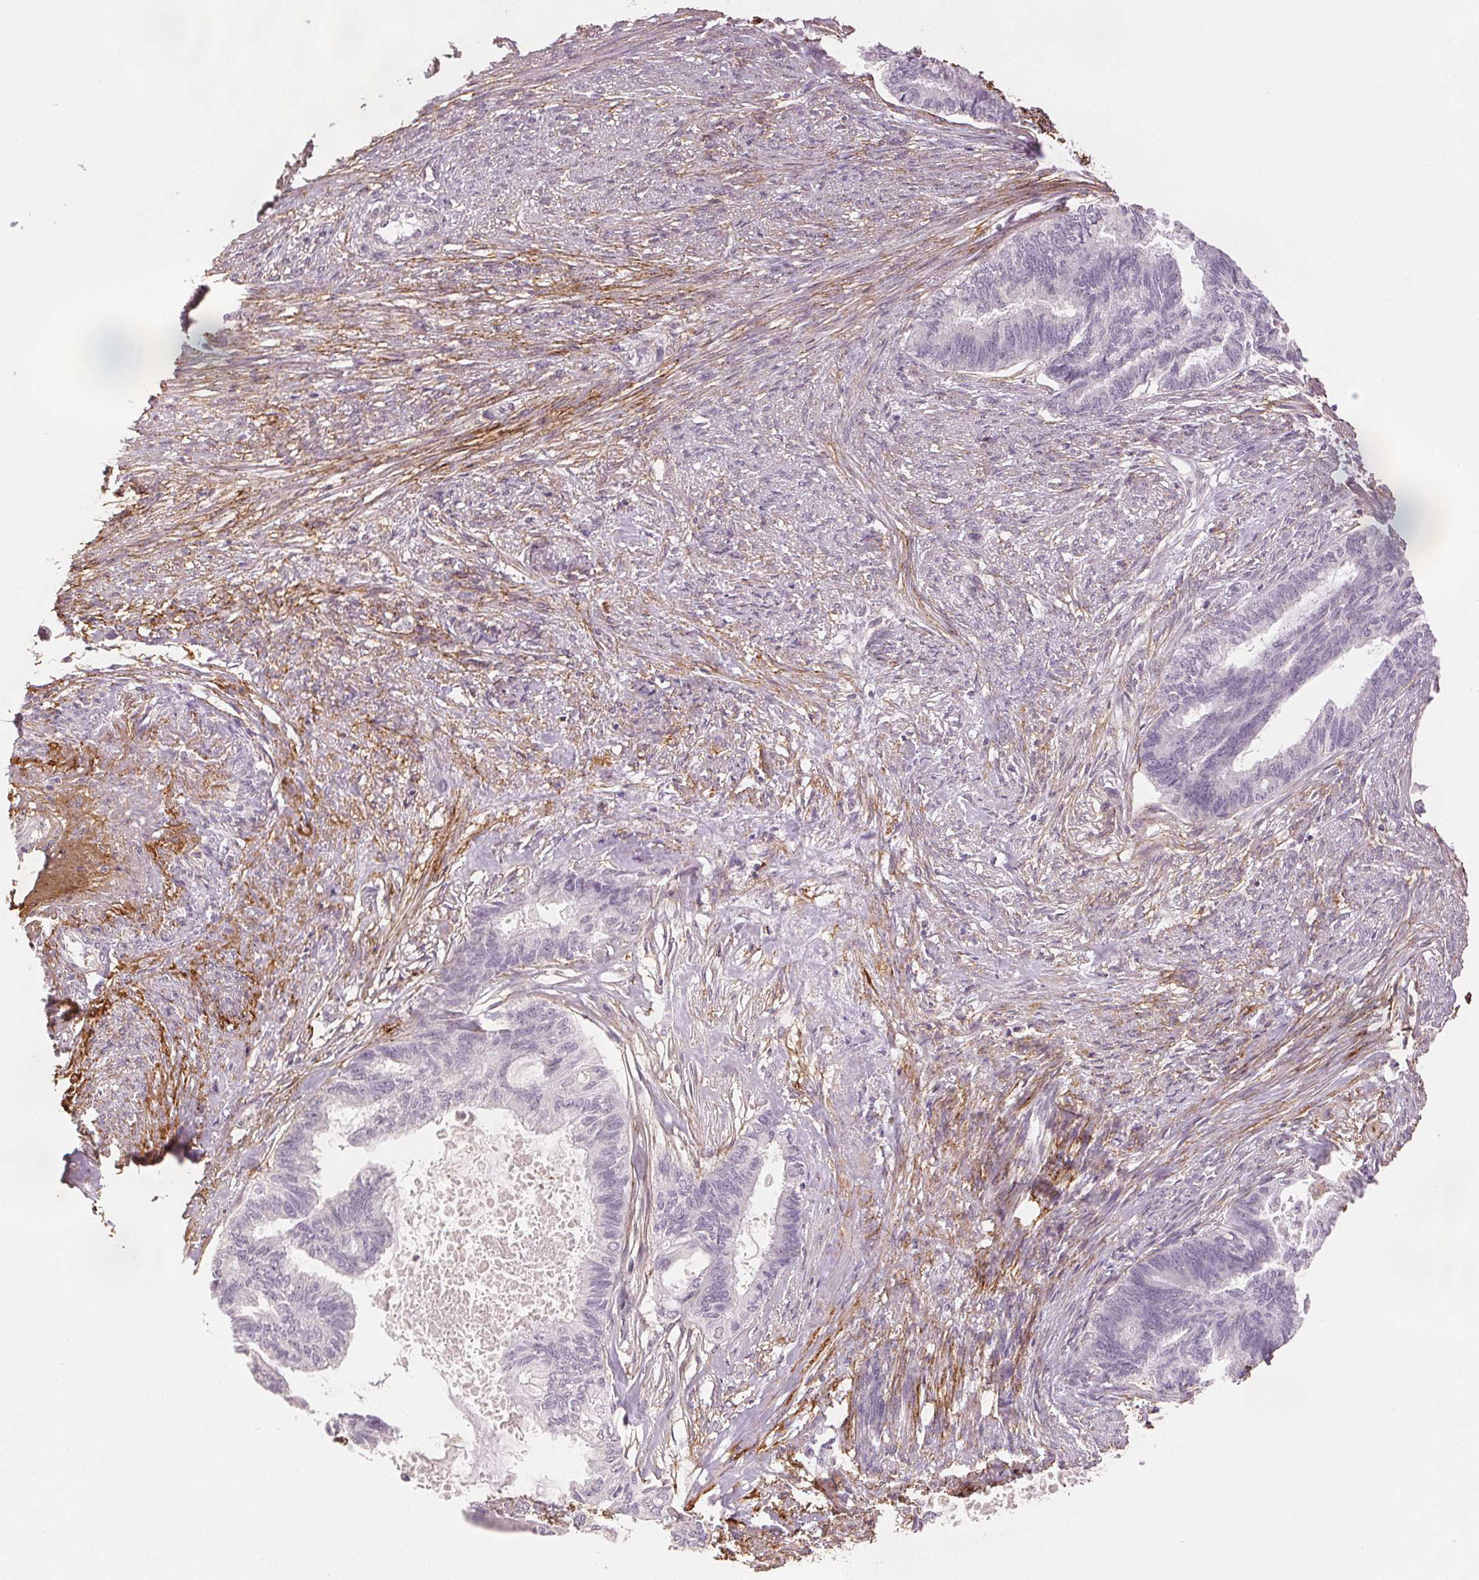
{"staining": {"intensity": "negative", "quantity": "none", "location": "none"}, "tissue": "endometrial cancer", "cell_type": "Tumor cells", "image_type": "cancer", "snomed": [{"axis": "morphology", "description": "Adenocarcinoma, NOS"}, {"axis": "topography", "description": "Endometrium"}], "caption": "Immunohistochemical staining of endometrial adenocarcinoma exhibits no significant staining in tumor cells.", "gene": "FBN1", "patient": {"sex": "female", "age": 86}}